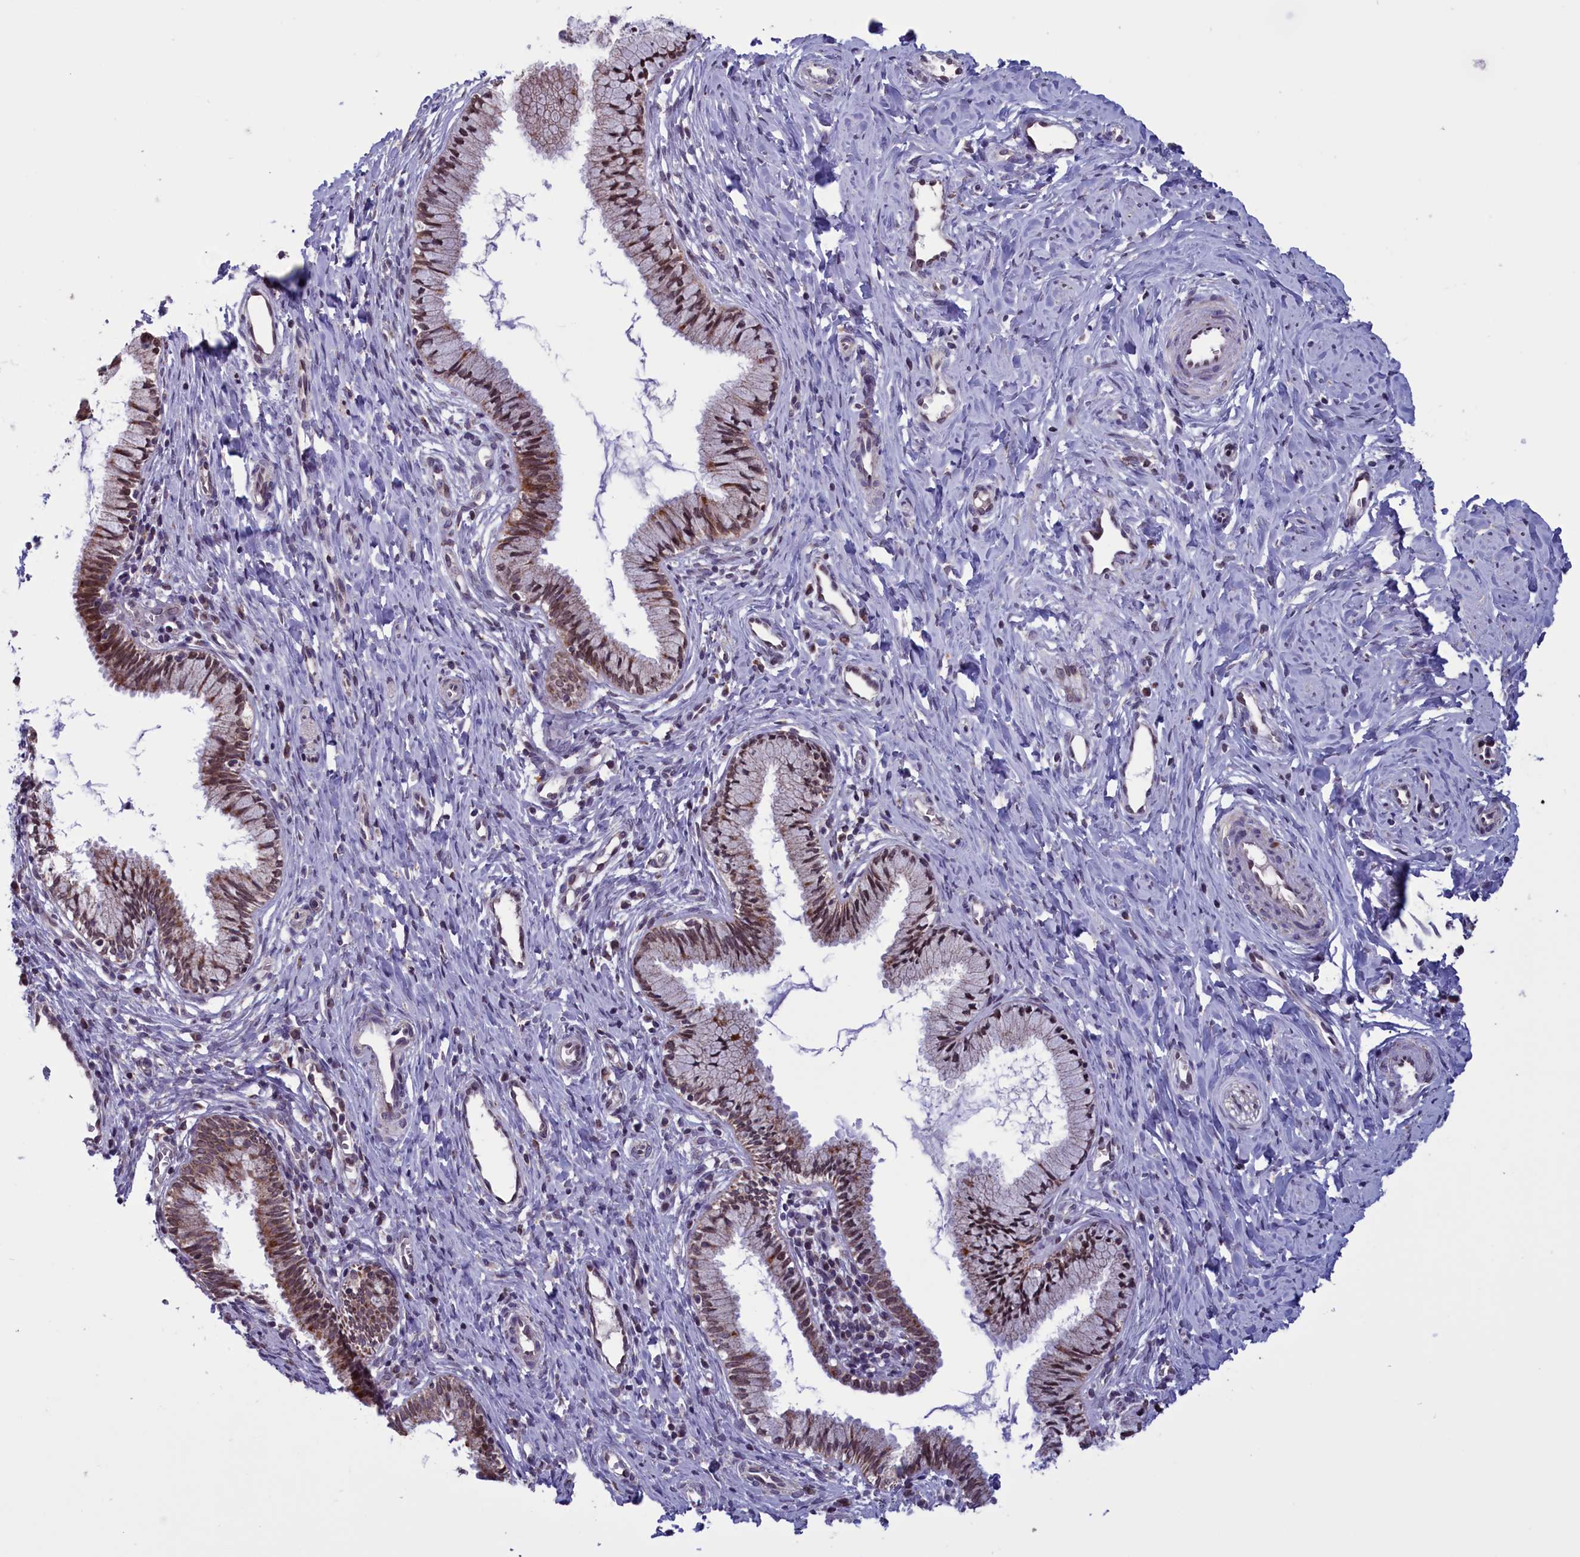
{"staining": {"intensity": "strong", "quantity": "25%-75%", "location": "cytoplasmic/membranous,nuclear"}, "tissue": "cervix", "cell_type": "Glandular cells", "image_type": "normal", "snomed": [{"axis": "morphology", "description": "Normal tissue, NOS"}, {"axis": "topography", "description": "Cervix"}], "caption": "The histopathology image reveals immunohistochemical staining of normal cervix. There is strong cytoplasmic/membranous,nuclear positivity is appreciated in approximately 25%-75% of glandular cells. The staining was performed using DAB (3,3'-diaminobenzidine), with brown indicating positive protein expression. Nuclei are stained blue with hematoxylin.", "gene": "PARS2", "patient": {"sex": "female", "age": 27}}